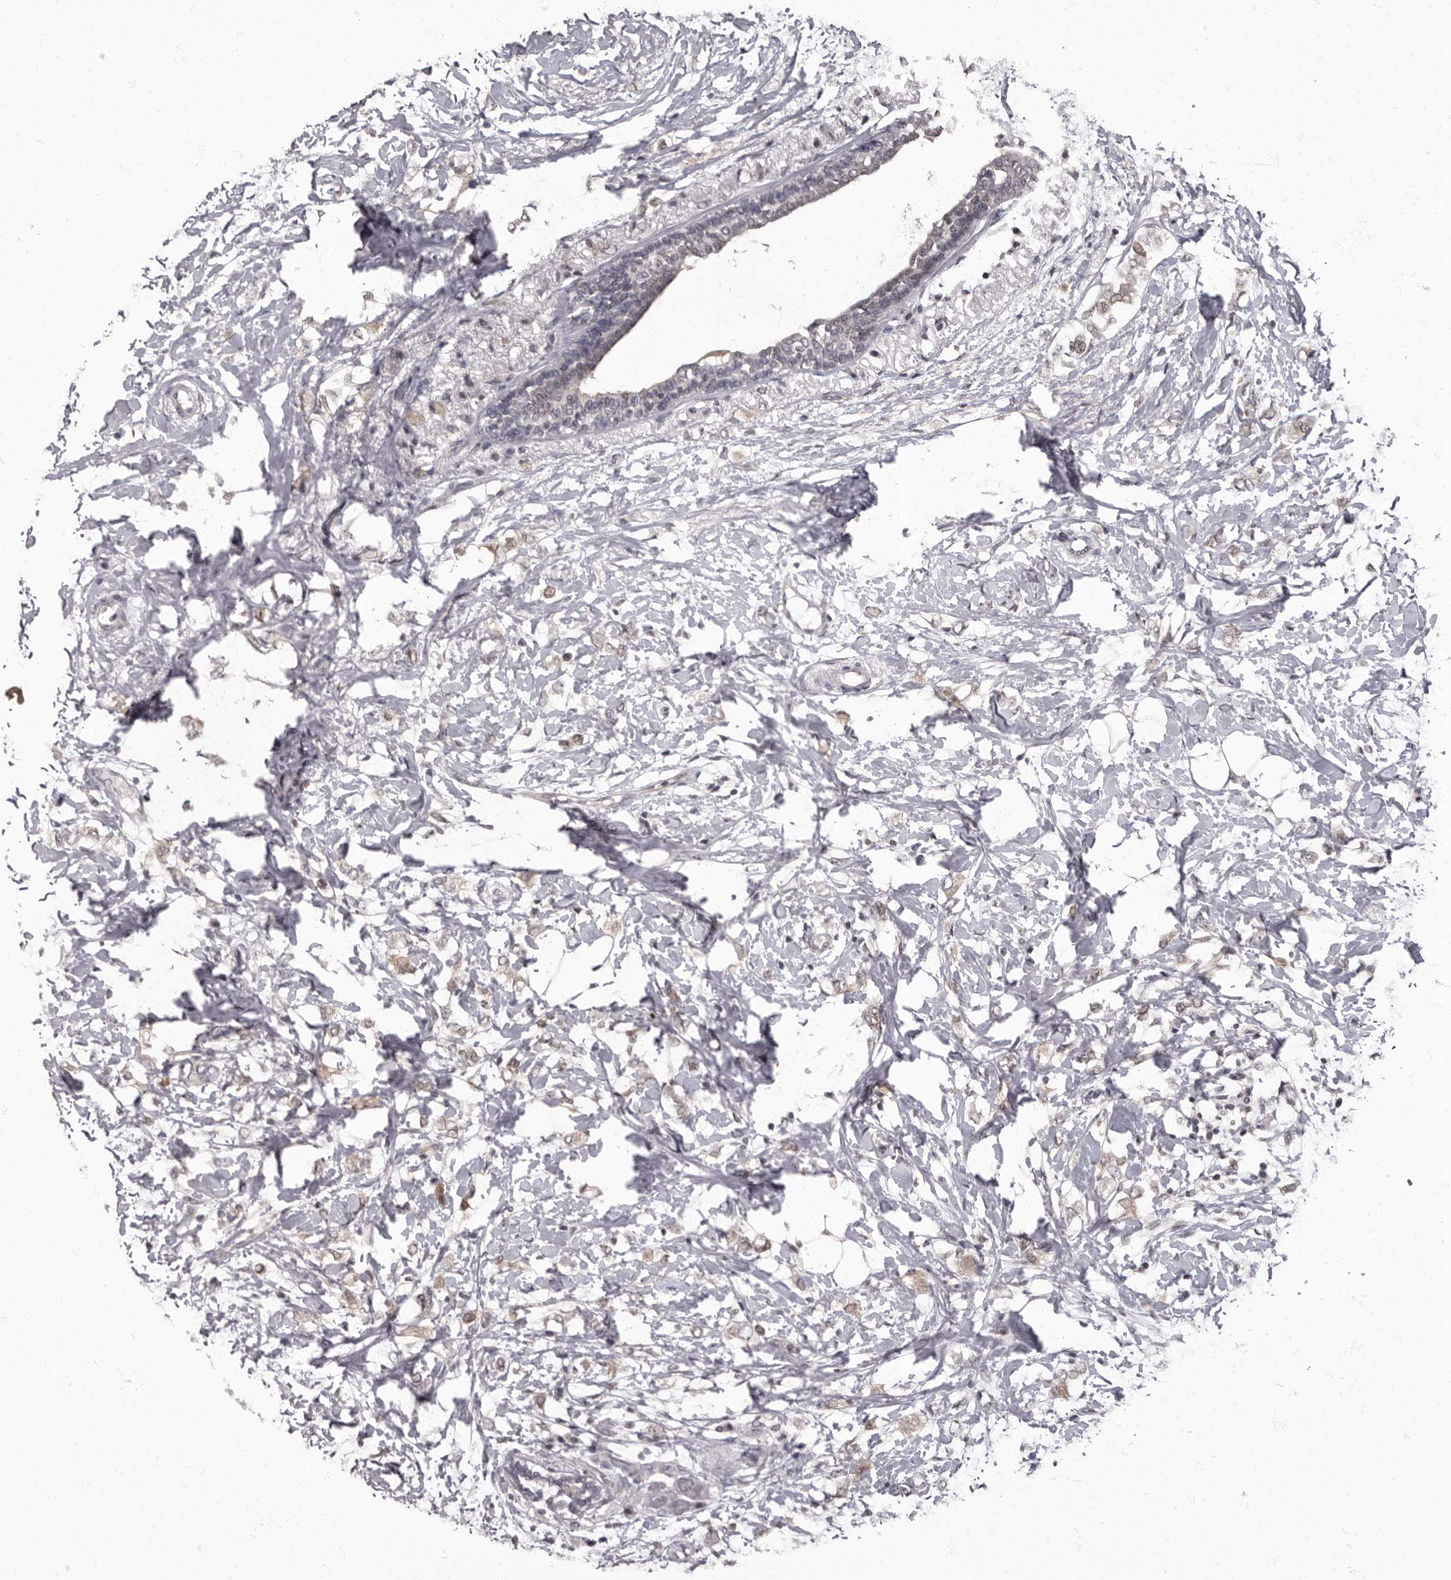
{"staining": {"intensity": "weak", "quantity": ">75%", "location": "cytoplasmic/membranous,nuclear"}, "tissue": "breast cancer", "cell_type": "Tumor cells", "image_type": "cancer", "snomed": [{"axis": "morphology", "description": "Normal tissue, NOS"}, {"axis": "morphology", "description": "Lobular carcinoma"}, {"axis": "topography", "description": "Breast"}], "caption": "Human breast cancer (lobular carcinoma) stained for a protein (brown) demonstrates weak cytoplasmic/membranous and nuclear positive staining in approximately >75% of tumor cells.", "gene": "C1orf50", "patient": {"sex": "female", "age": 47}}